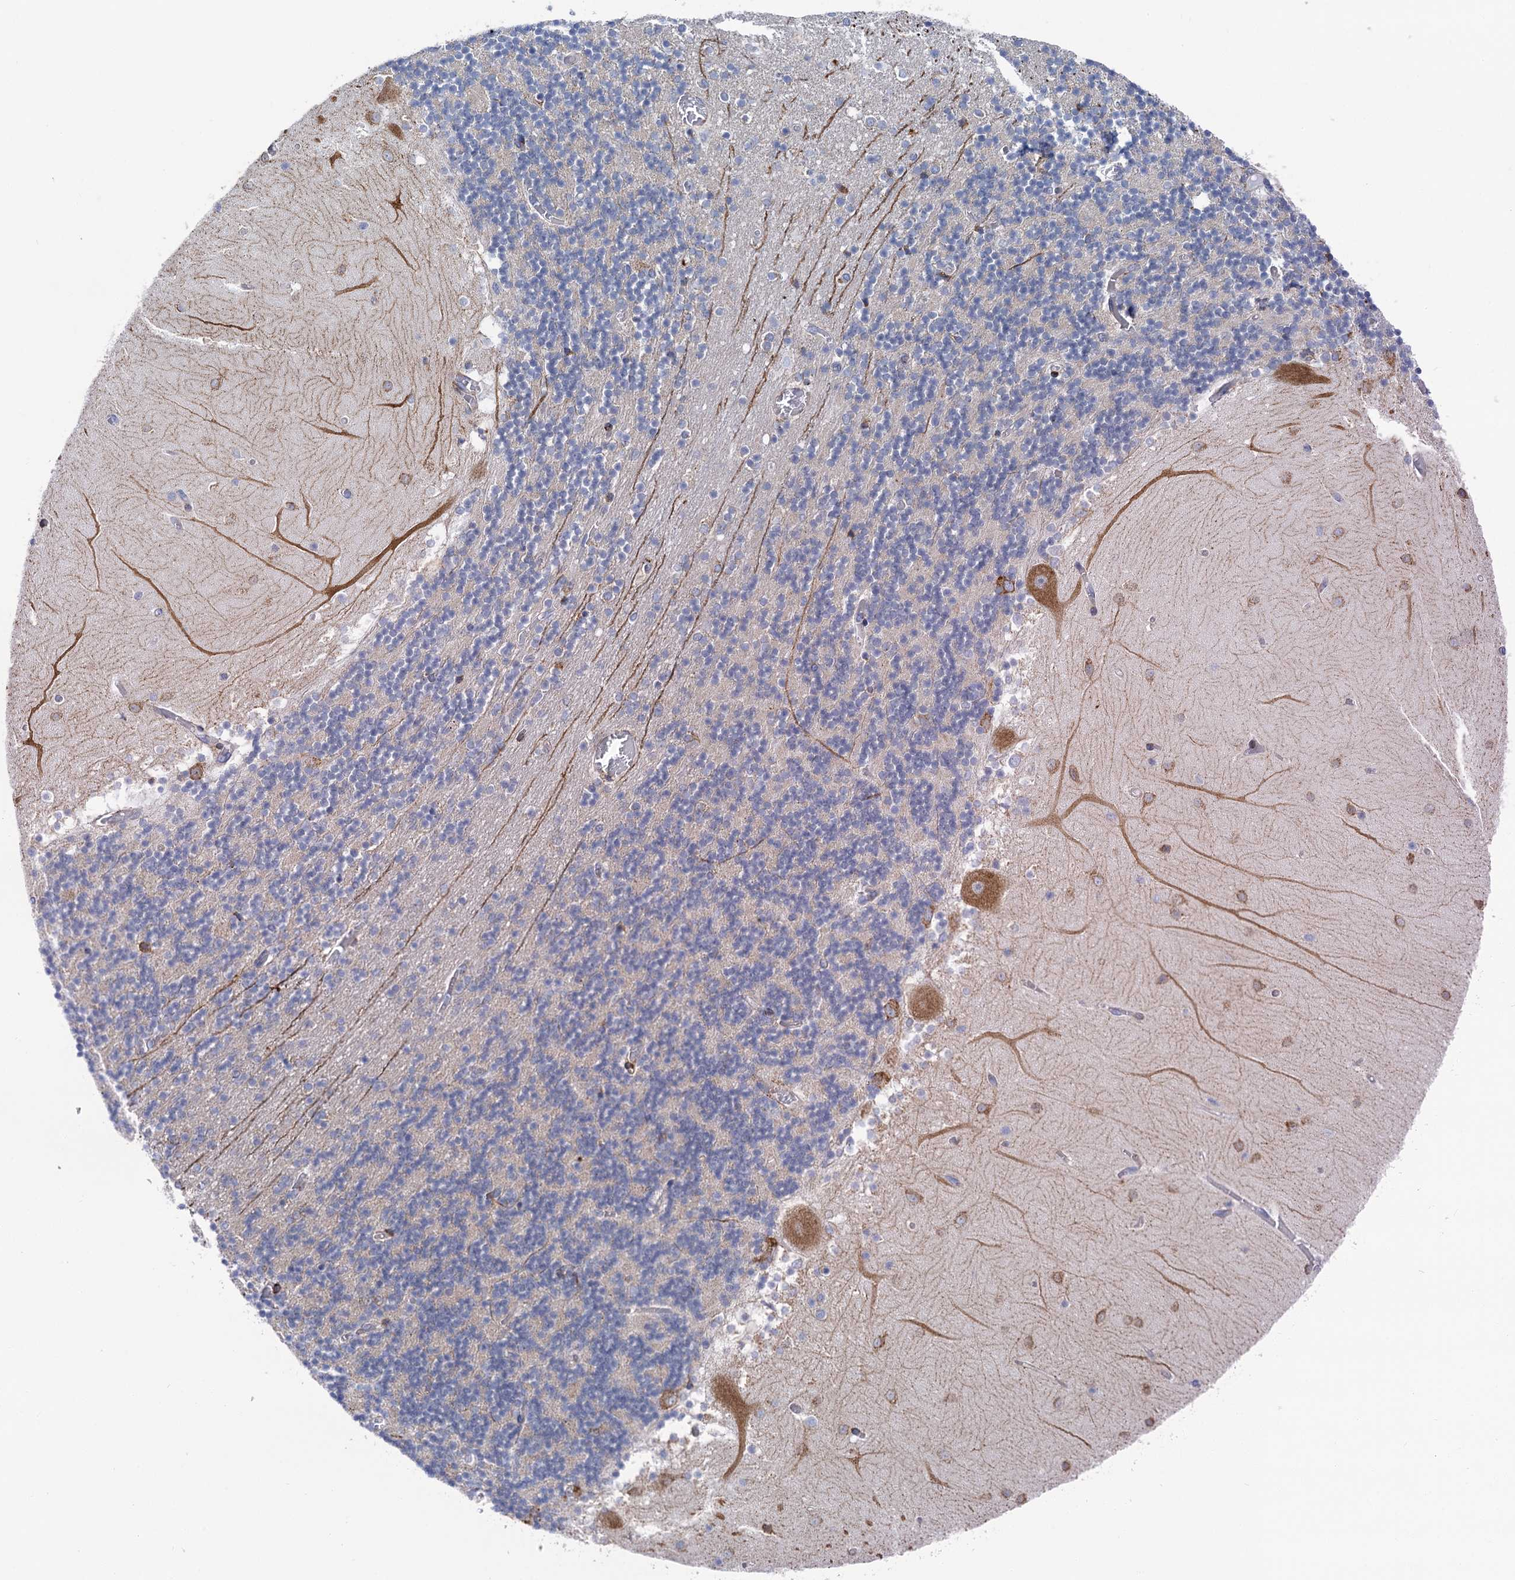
{"staining": {"intensity": "negative", "quantity": "none", "location": "none"}, "tissue": "cerebellum", "cell_type": "Cells in granular layer", "image_type": "normal", "snomed": [{"axis": "morphology", "description": "Normal tissue, NOS"}, {"axis": "topography", "description": "Cerebellum"}], "caption": "High magnification brightfield microscopy of normal cerebellum stained with DAB (brown) and counterstained with hematoxylin (blue): cells in granular layer show no significant staining. (DAB immunohistochemistry (IHC) visualized using brightfield microscopy, high magnification).", "gene": "SHE", "patient": {"sex": "female", "age": 28}}